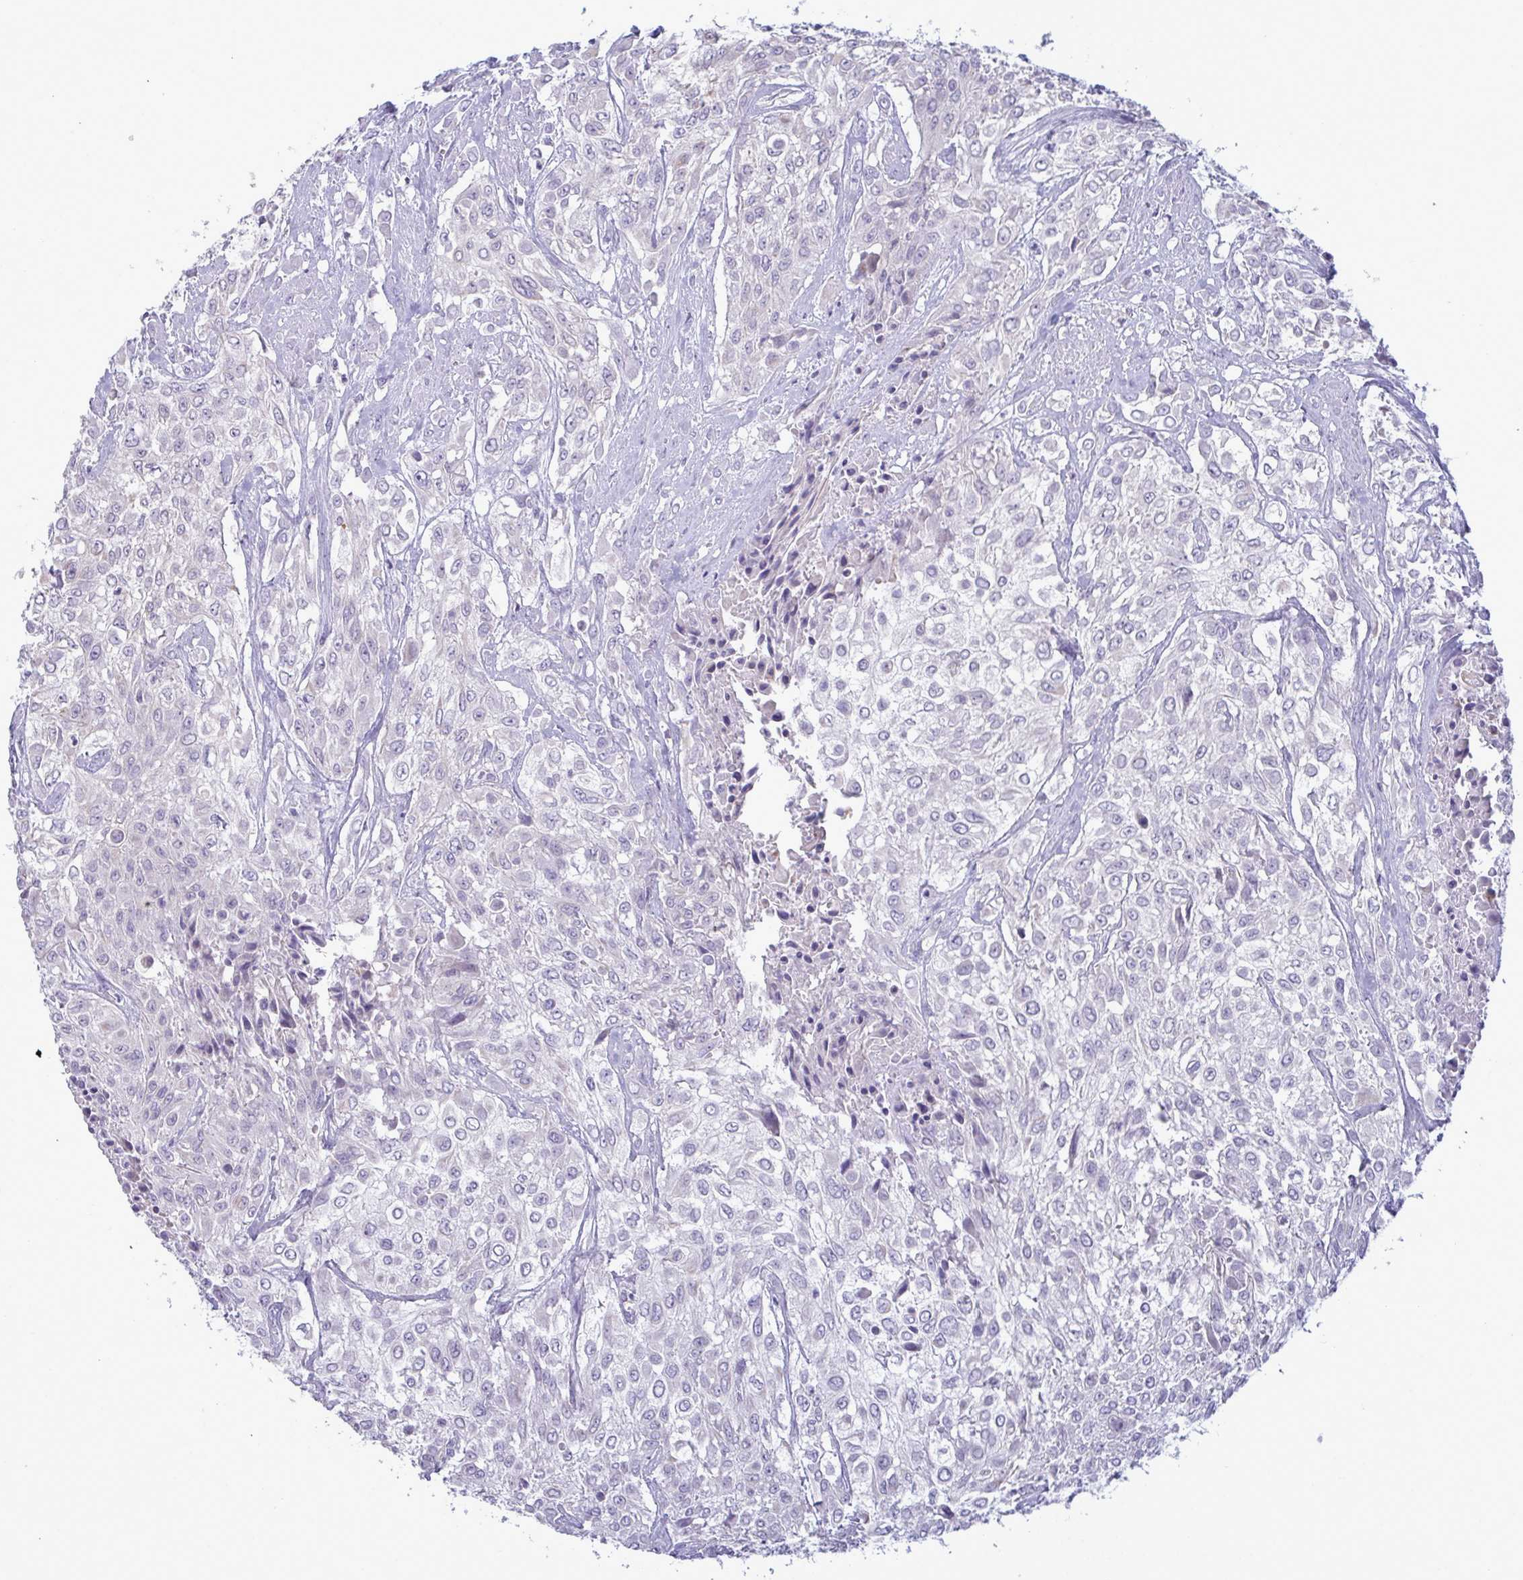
{"staining": {"intensity": "negative", "quantity": "none", "location": "none"}, "tissue": "urothelial cancer", "cell_type": "Tumor cells", "image_type": "cancer", "snomed": [{"axis": "morphology", "description": "Urothelial carcinoma, High grade"}, {"axis": "topography", "description": "Urinary bladder"}], "caption": "Tumor cells are negative for protein expression in human urothelial cancer.", "gene": "TENT5D", "patient": {"sex": "male", "age": 57}}